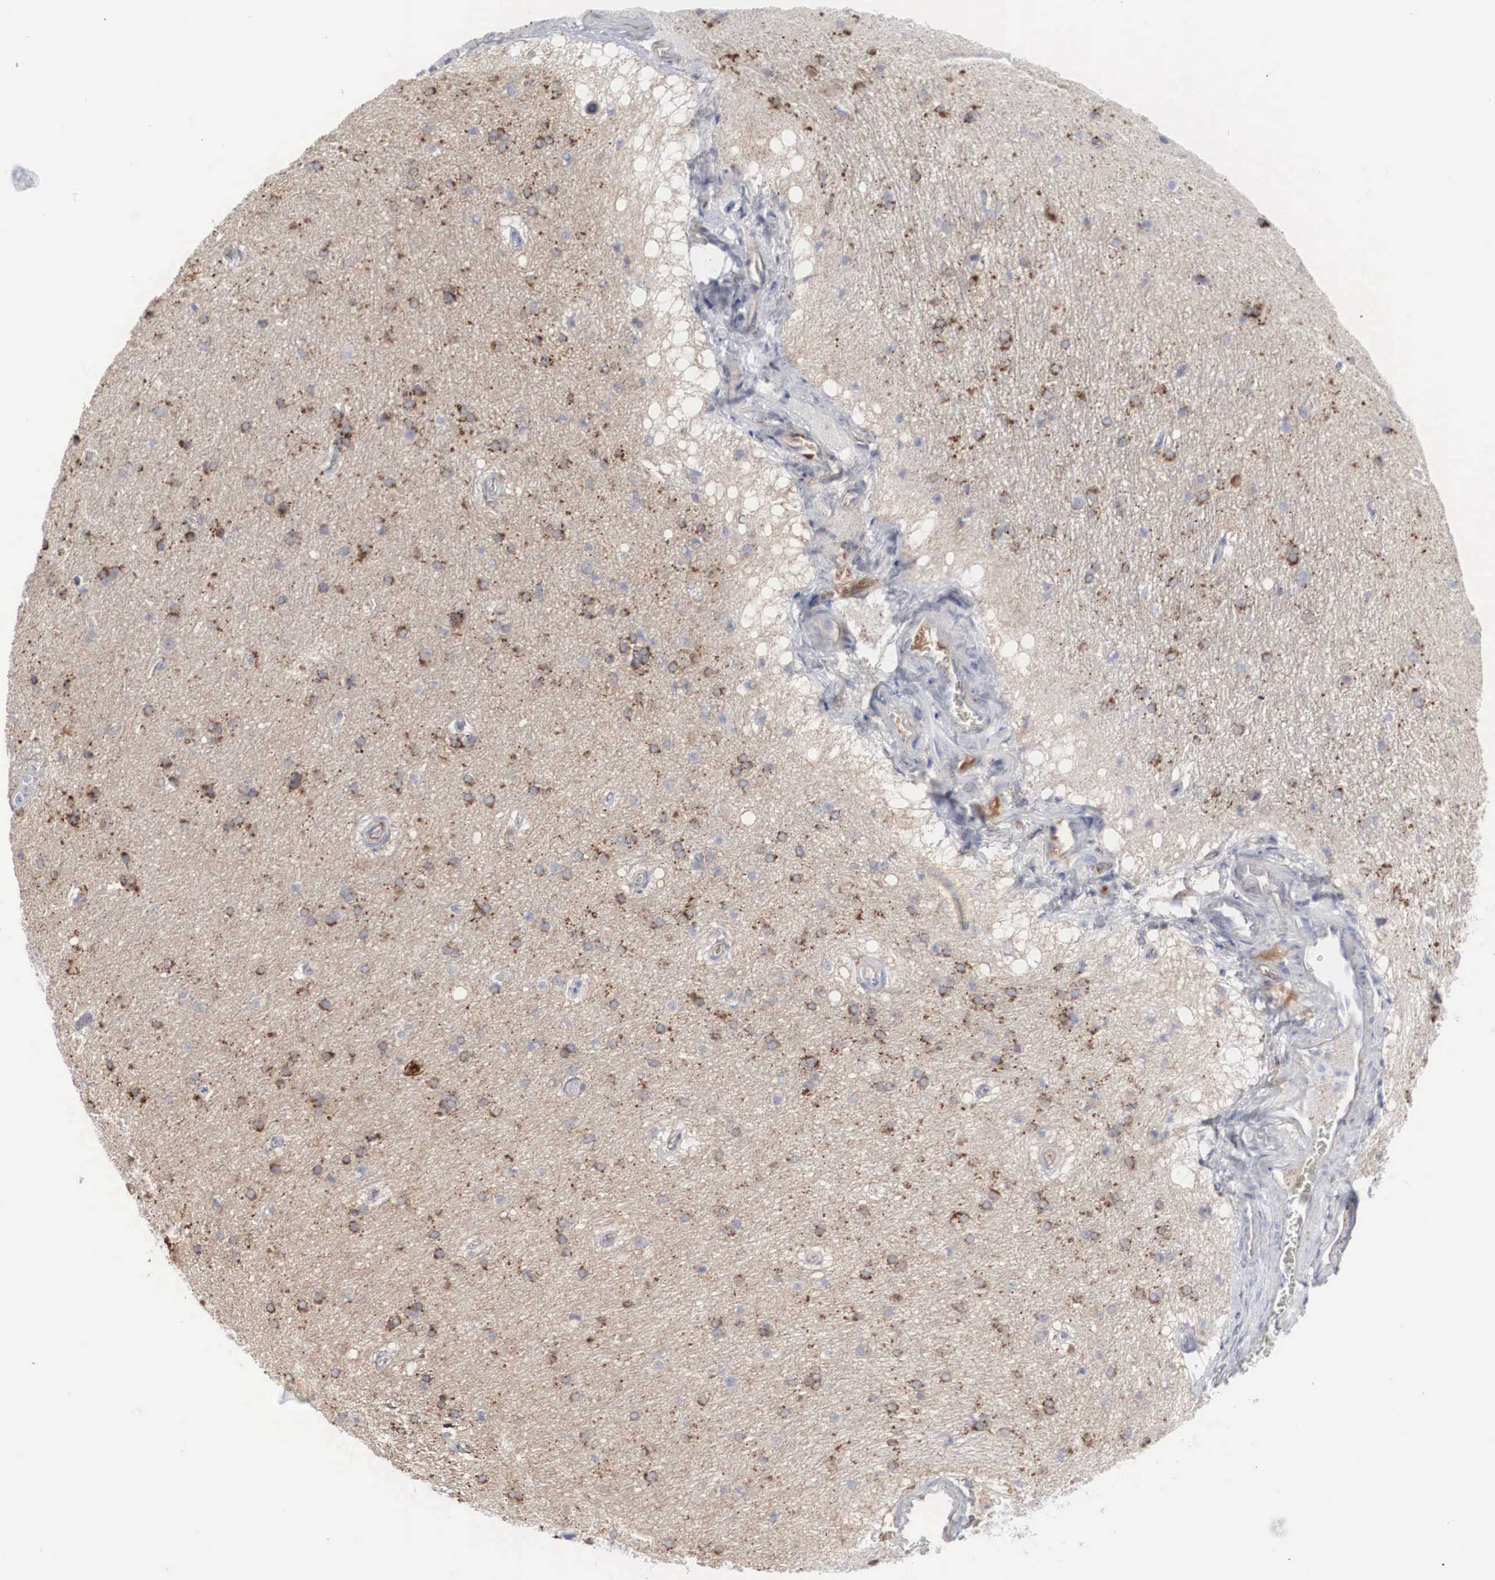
{"staining": {"intensity": "negative", "quantity": "none", "location": "none"}, "tissue": "cerebral cortex", "cell_type": "Endothelial cells", "image_type": "normal", "snomed": [{"axis": "morphology", "description": "Normal tissue, NOS"}, {"axis": "topography", "description": "Cerebral cortex"}, {"axis": "topography", "description": "Hippocampus"}], "caption": "This is an immunohistochemistry micrograph of unremarkable human cerebral cortex. There is no staining in endothelial cells.", "gene": "LGALS3BP", "patient": {"sex": "female", "age": 19}}